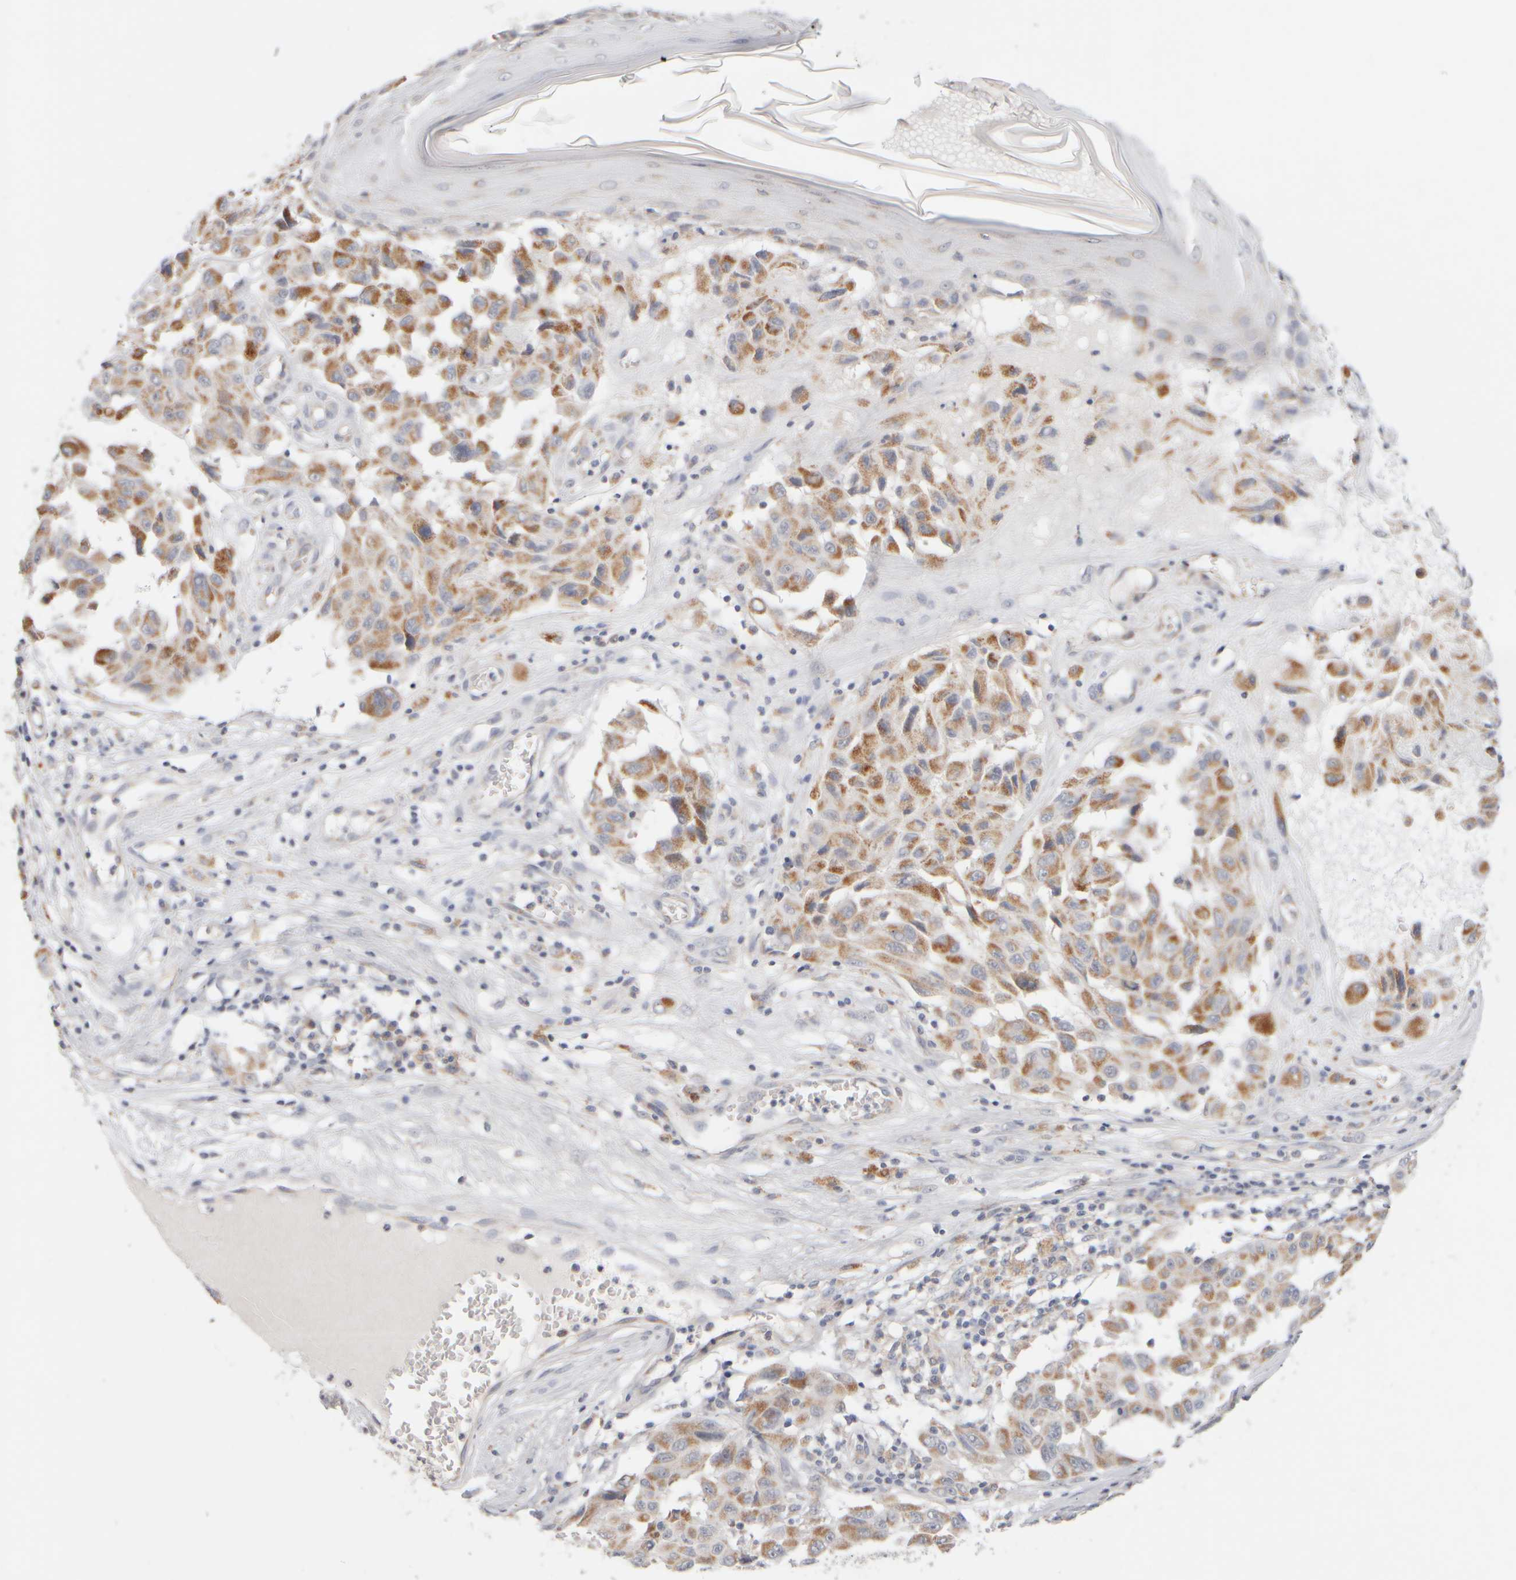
{"staining": {"intensity": "moderate", "quantity": ">75%", "location": "cytoplasmic/membranous"}, "tissue": "melanoma", "cell_type": "Tumor cells", "image_type": "cancer", "snomed": [{"axis": "morphology", "description": "Malignant melanoma, NOS"}, {"axis": "topography", "description": "Skin"}], "caption": "Human melanoma stained with a brown dye reveals moderate cytoplasmic/membranous positive positivity in approximately >75% of tumor cells.", "gene": "ZNF112", "patient": {"sex": "male", "age": 30}}